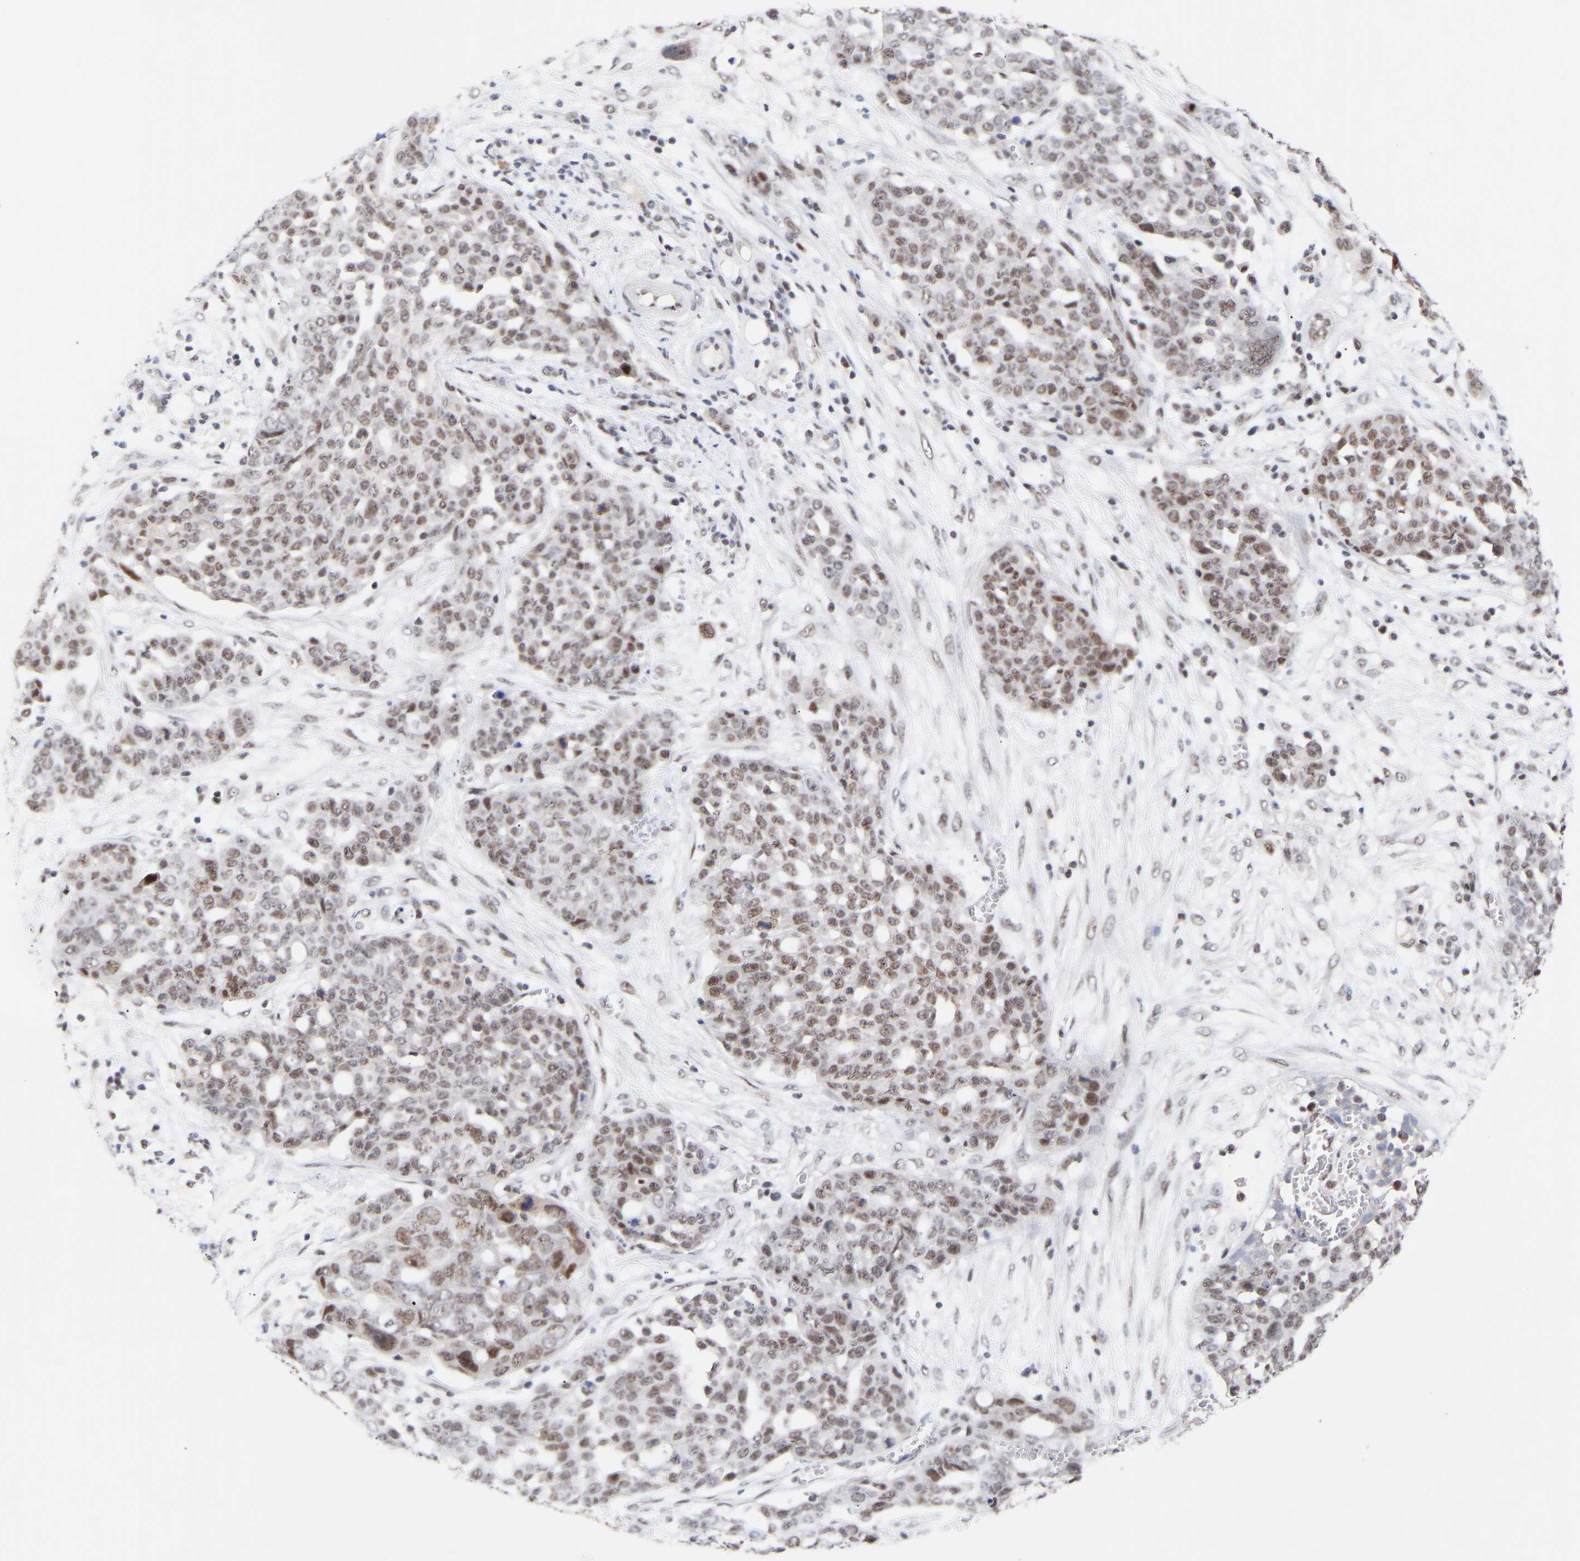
{"staining": {"intensity": "weak", "quantity": ">75%", "location": "nuclear"}, "tissue": "ovarian cancer", "cell_type": "Tumor cells", "image_type": "cancer", "snomed": [{"axis": "morphology", "description": "Cystadenocarcinoma, serous, NOS"}, {"axis": "topography", "description": "Soft tissue"}, {"axis": "topography", "description": "Ovary"}], "caption": "Weak nuclear staining for a protein is present in about >75% of tumor cells of ovarian cancer (serous cystadenocarcinoma) using IHC.", "gene": "RBM15", "patient": {"sex": "female", "age": 57}}